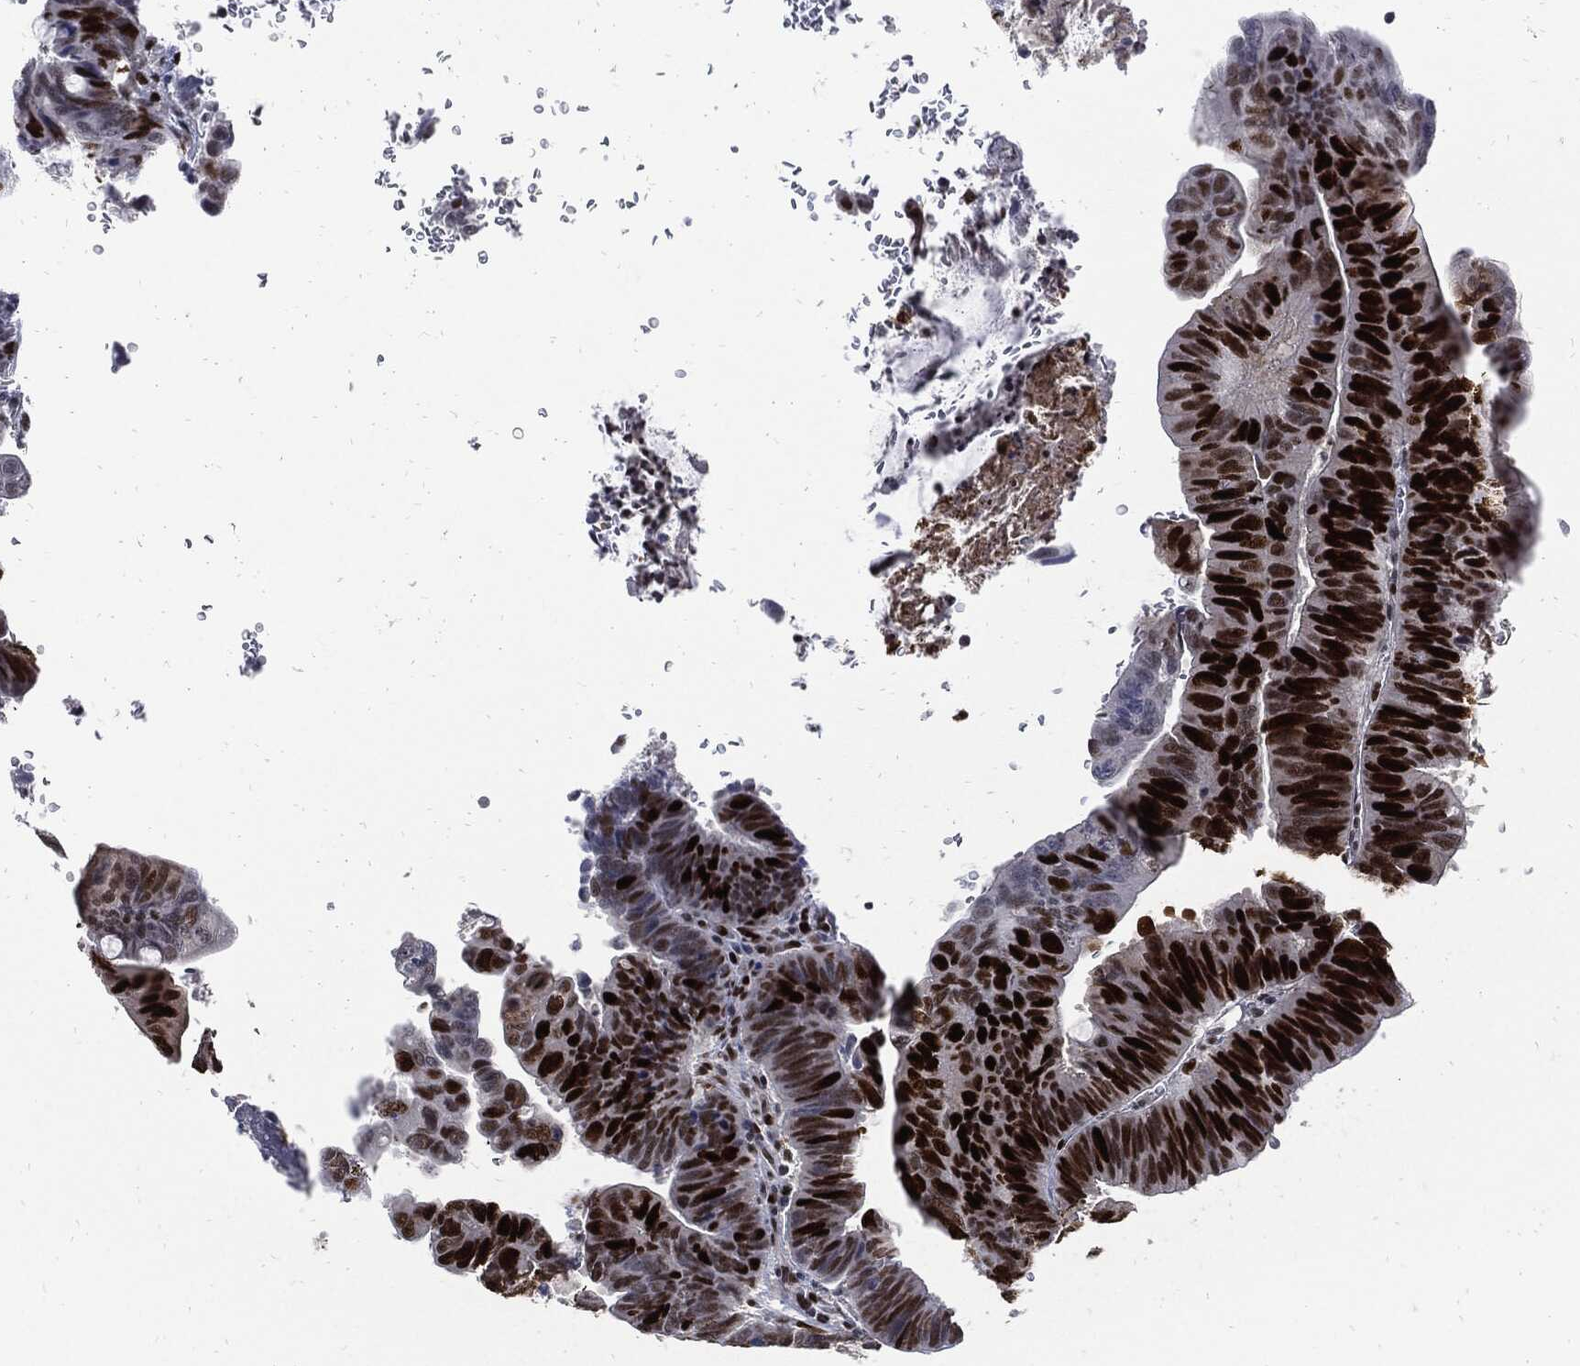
{"staining": {"intensity": "strong", "quantity": ">75%", "location": "nuclear"}, "tissue": "colorectal cancer", "cell_type": "Tumor cells", "image_type": "cancer", "snomed": [{"axis": "morphology", "description": "Normal tissue, NOS"}, {"axis": "morphology", "description": "Adenocarcinoma, NOS"}, {"axis": "topography", "description": "Rectum"}], "caption": "This image shows immunohistochemistry (IHC) staining of human colorectal cancer (adenocarcinoma), with high strong nuclear positivity in about >75% of tumor cells.", "gene": "NBN", "patient": {"sex": "male", "age": 92}}